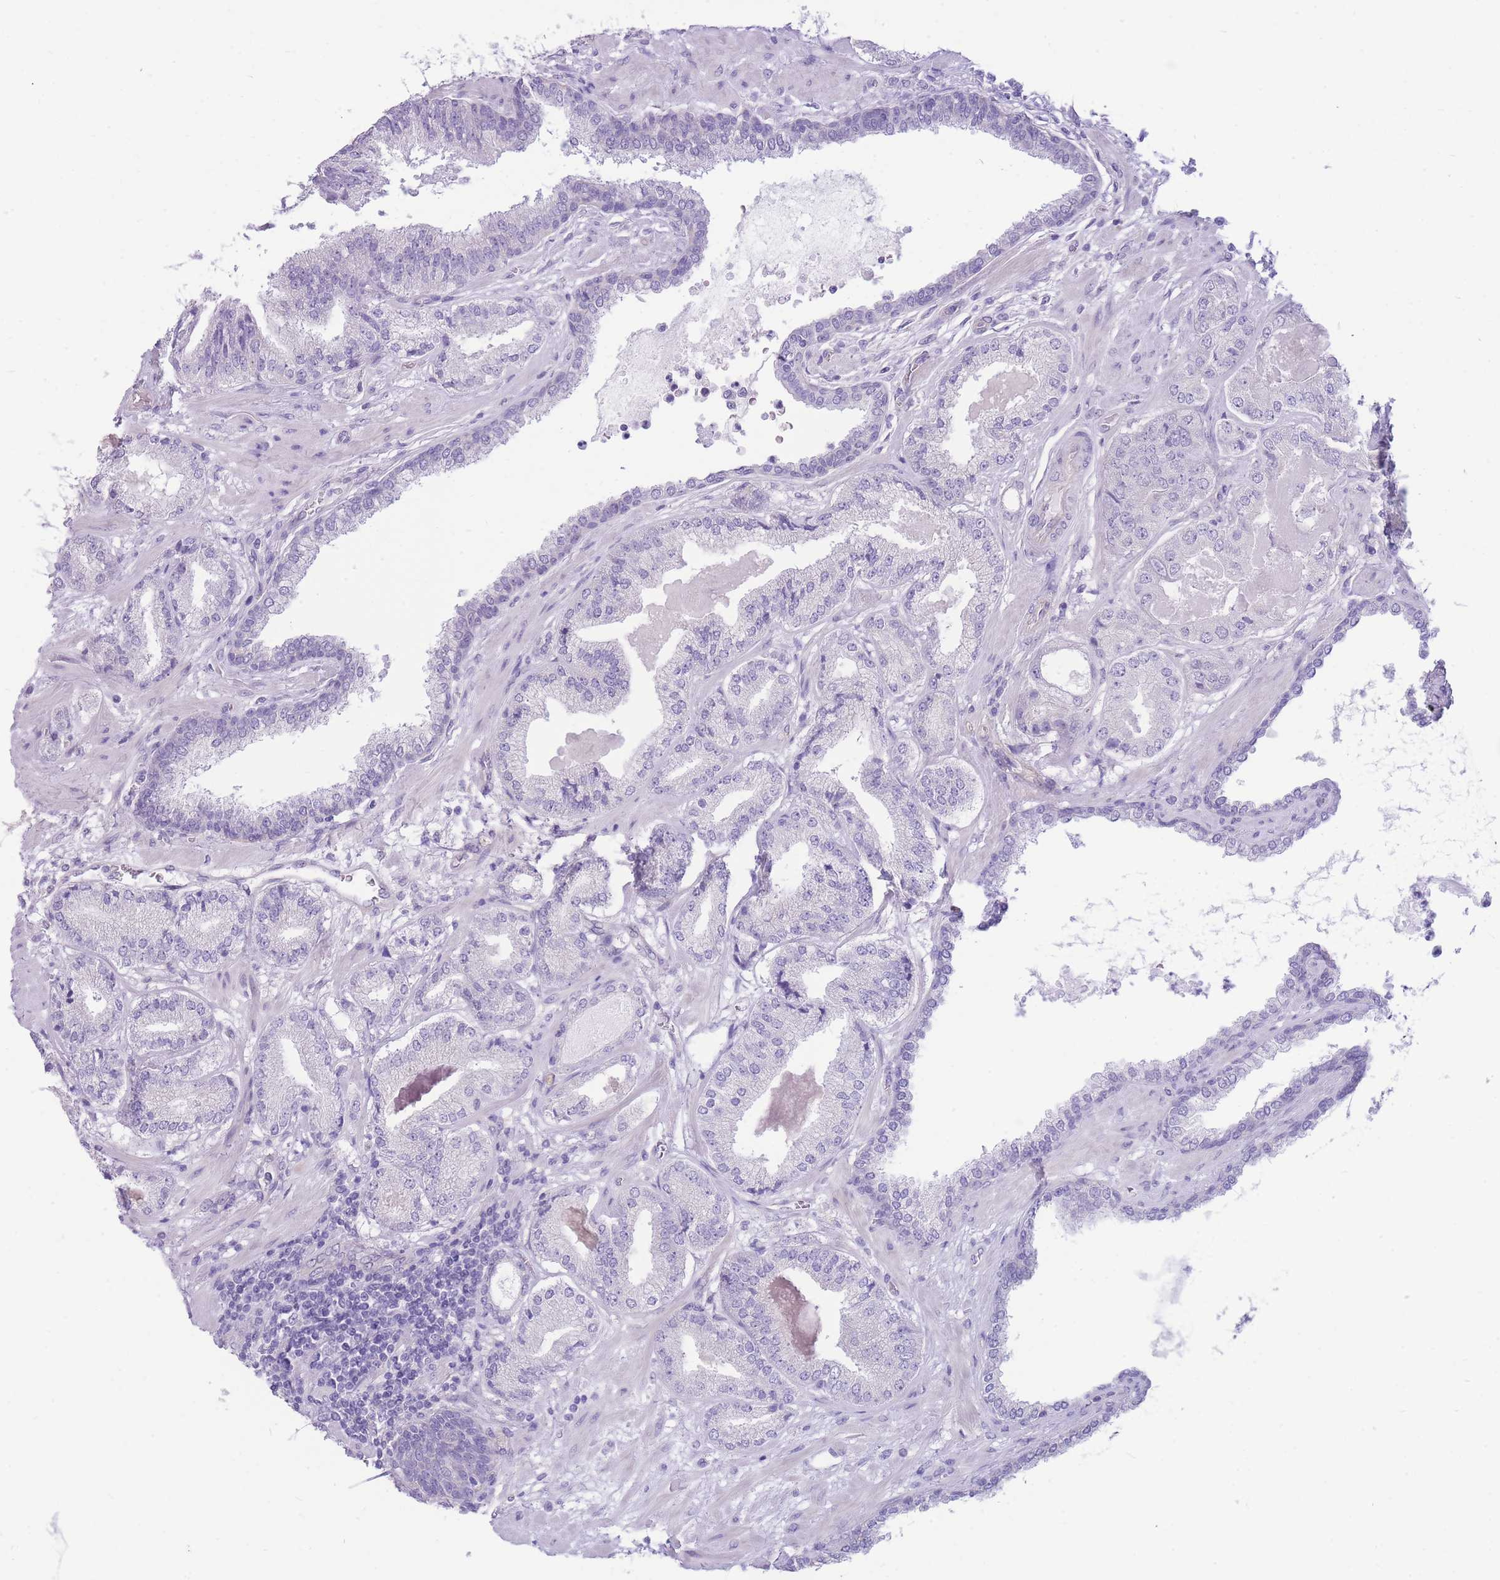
{"staining": {"intensity": "negative", "quantity": "none", "location": "none"}, "tissue": "prostate cancer", "cell_type": "Tumor cells", "image_type": "cancer", "snomed": [{"axis": "morphology", "description": "Adenocarcinoma, High grade"}, {"axis": "topography", "description": "Prostate"}], "caption": "Immunohistochemistry (IHC) micrograph of human high-grade adenocarcinoma (prostate) stained for a protein (brown), which exhibits no positivity in tumor cells.", "gene": "ZNF311", "patient": {"sex": "male", "age": 63}}